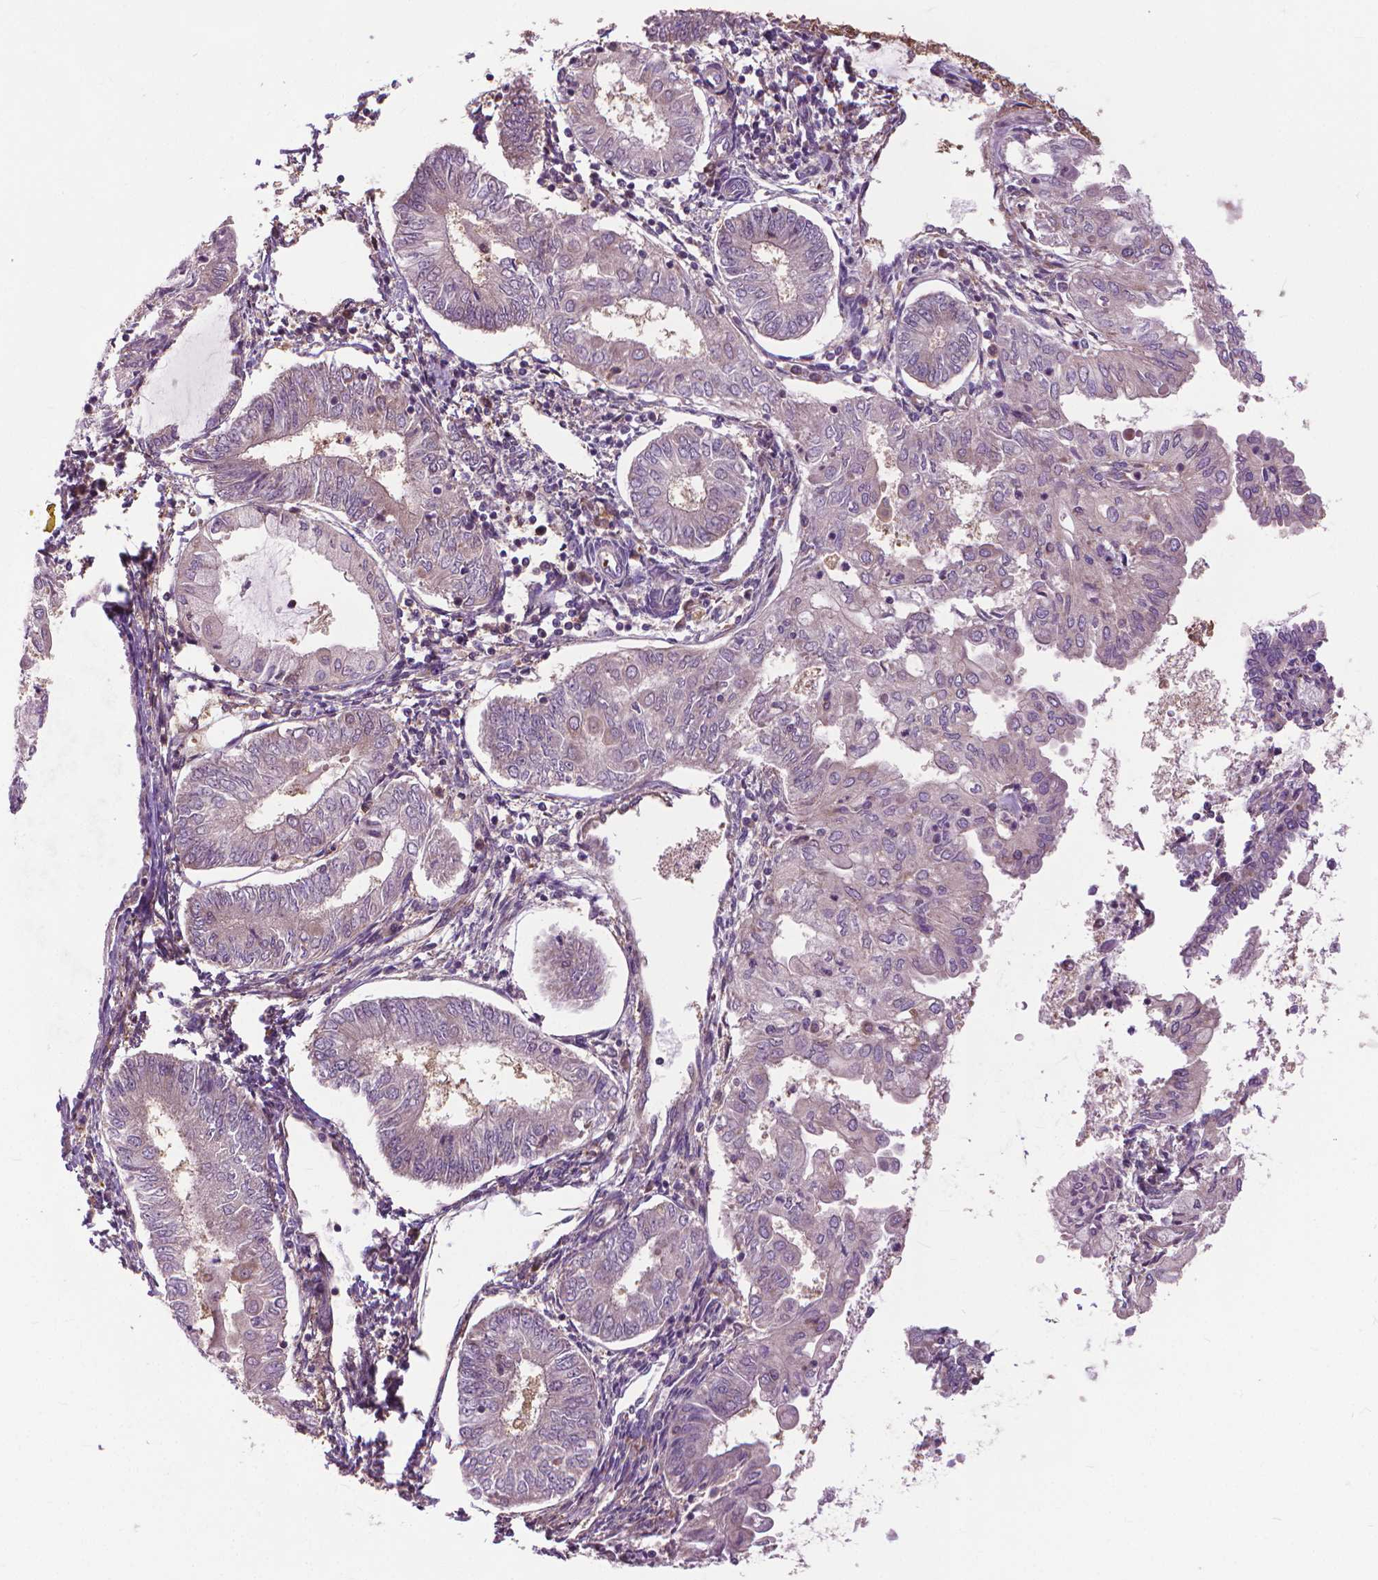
{"staining": {"intensity": "negative", "quantity": "none", "location": "none"}, "tissue": "endometrial cancer", "cell_type": "Tumor cells", "image_type": "cancer", "snomed": [{"axis": "morphology", "description": "Adenocarcinoma, NOS"}, {"axis": "topography", "description": "Endometrium"}], "caption": "Image shows no protein positivity in tumor cells of adenocarcinoma (endometrial) tissue.", "gene": "NUDT1", "patient": {"sex": "female", "age": 68}}